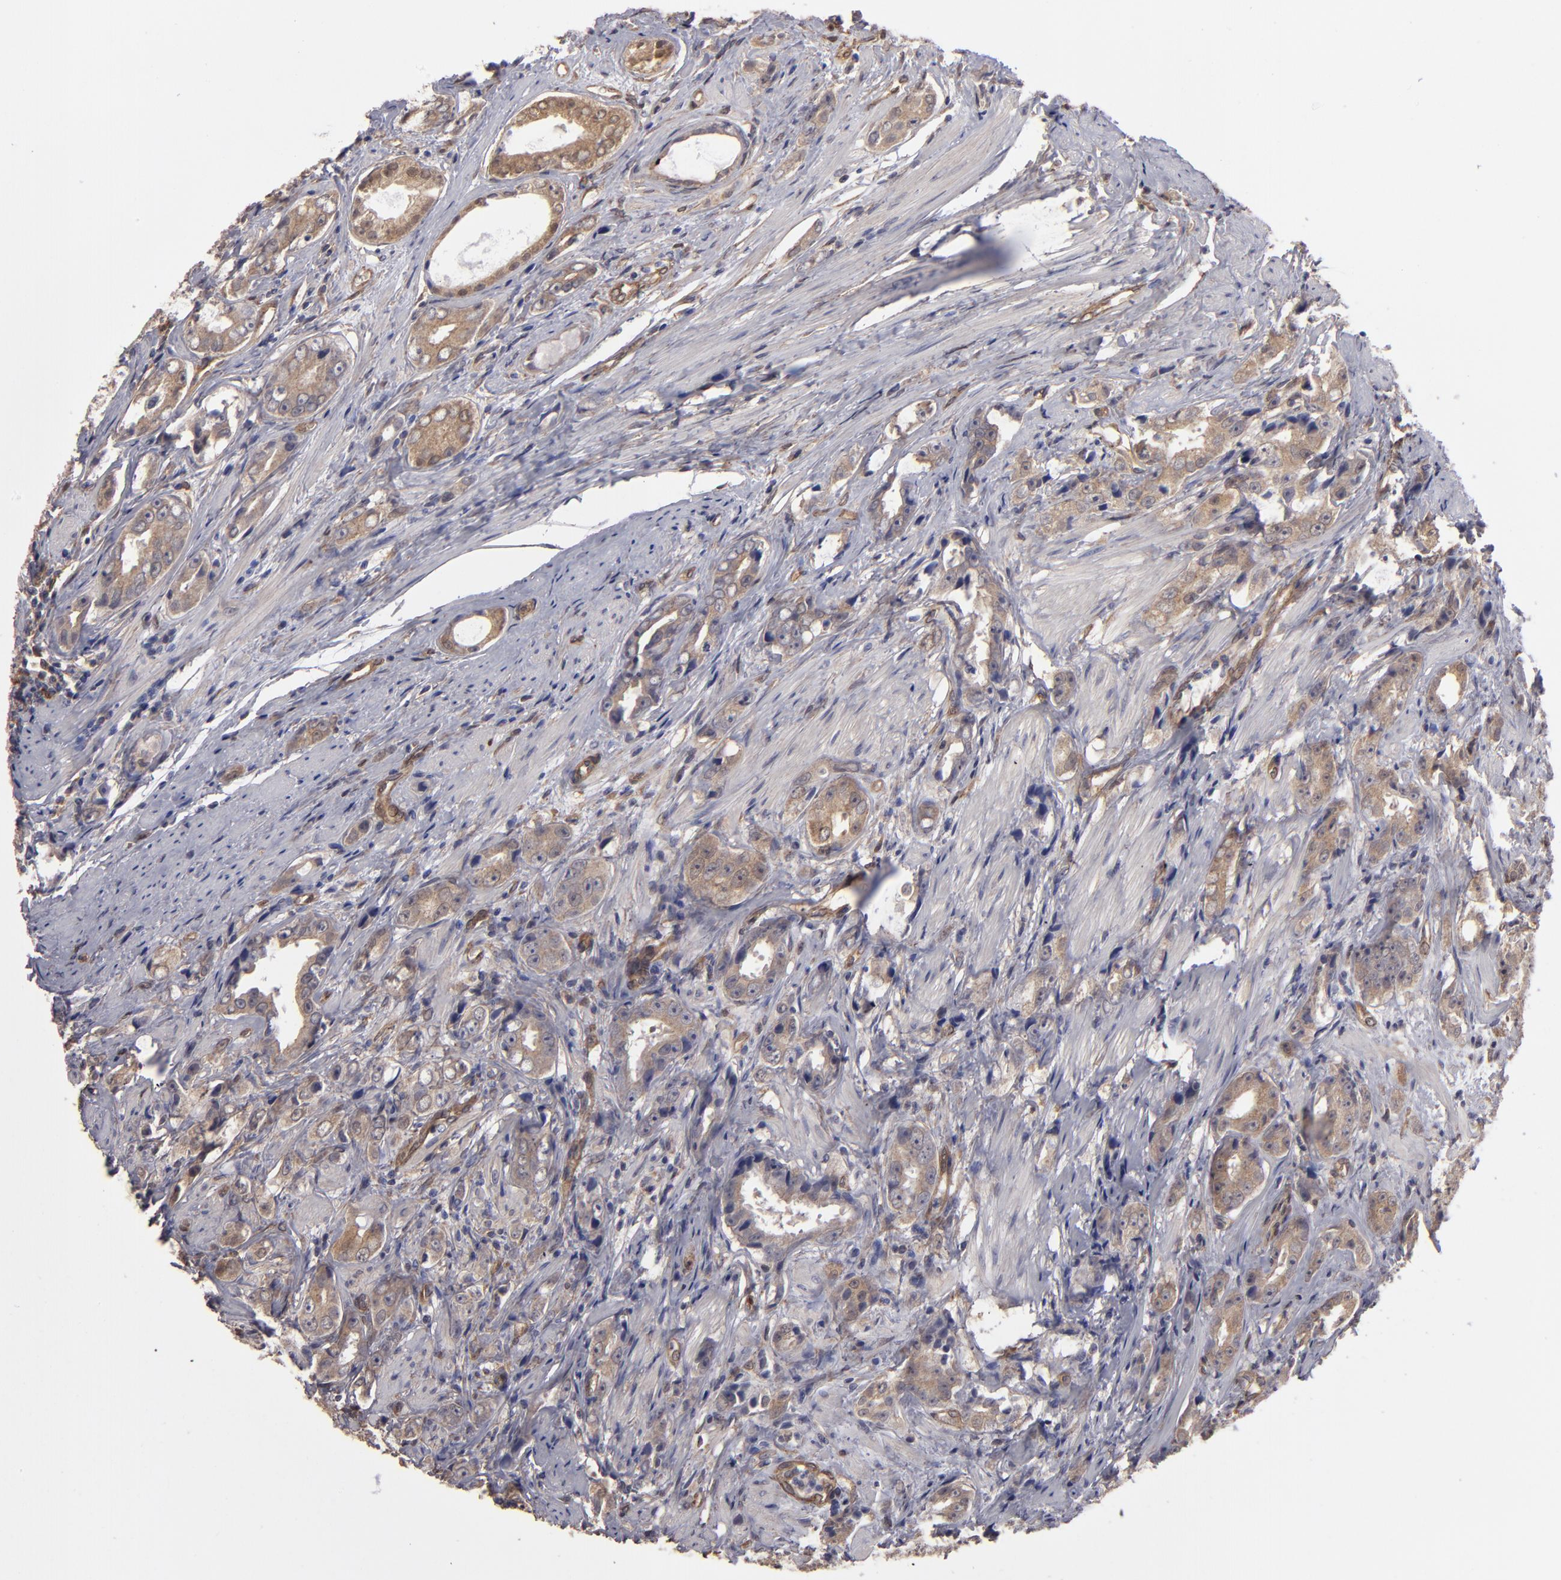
{"staining": {"intensity": "weak", "quantity": ">75%", "location": "cytoplasmic/membranous"}, "tissue": "prostate cancer", "cell_type": "Tumor cells", "image_type": "cancer", "snomed": [{"axis": "morphology", "description": "Adenocarcinoma, Medium grade"}, {"axis": "topography", "description": "Prostate"}], "caption": "Immunohistochemical staining of human prostate cancer (medium-grade adenocarcinoma) reveals weak cytoplasmic/membranous protein positivity in approximately >75% of tumor cells.", "gene": "NDRG2", "patient": {"sex": "male", "age": 53}}